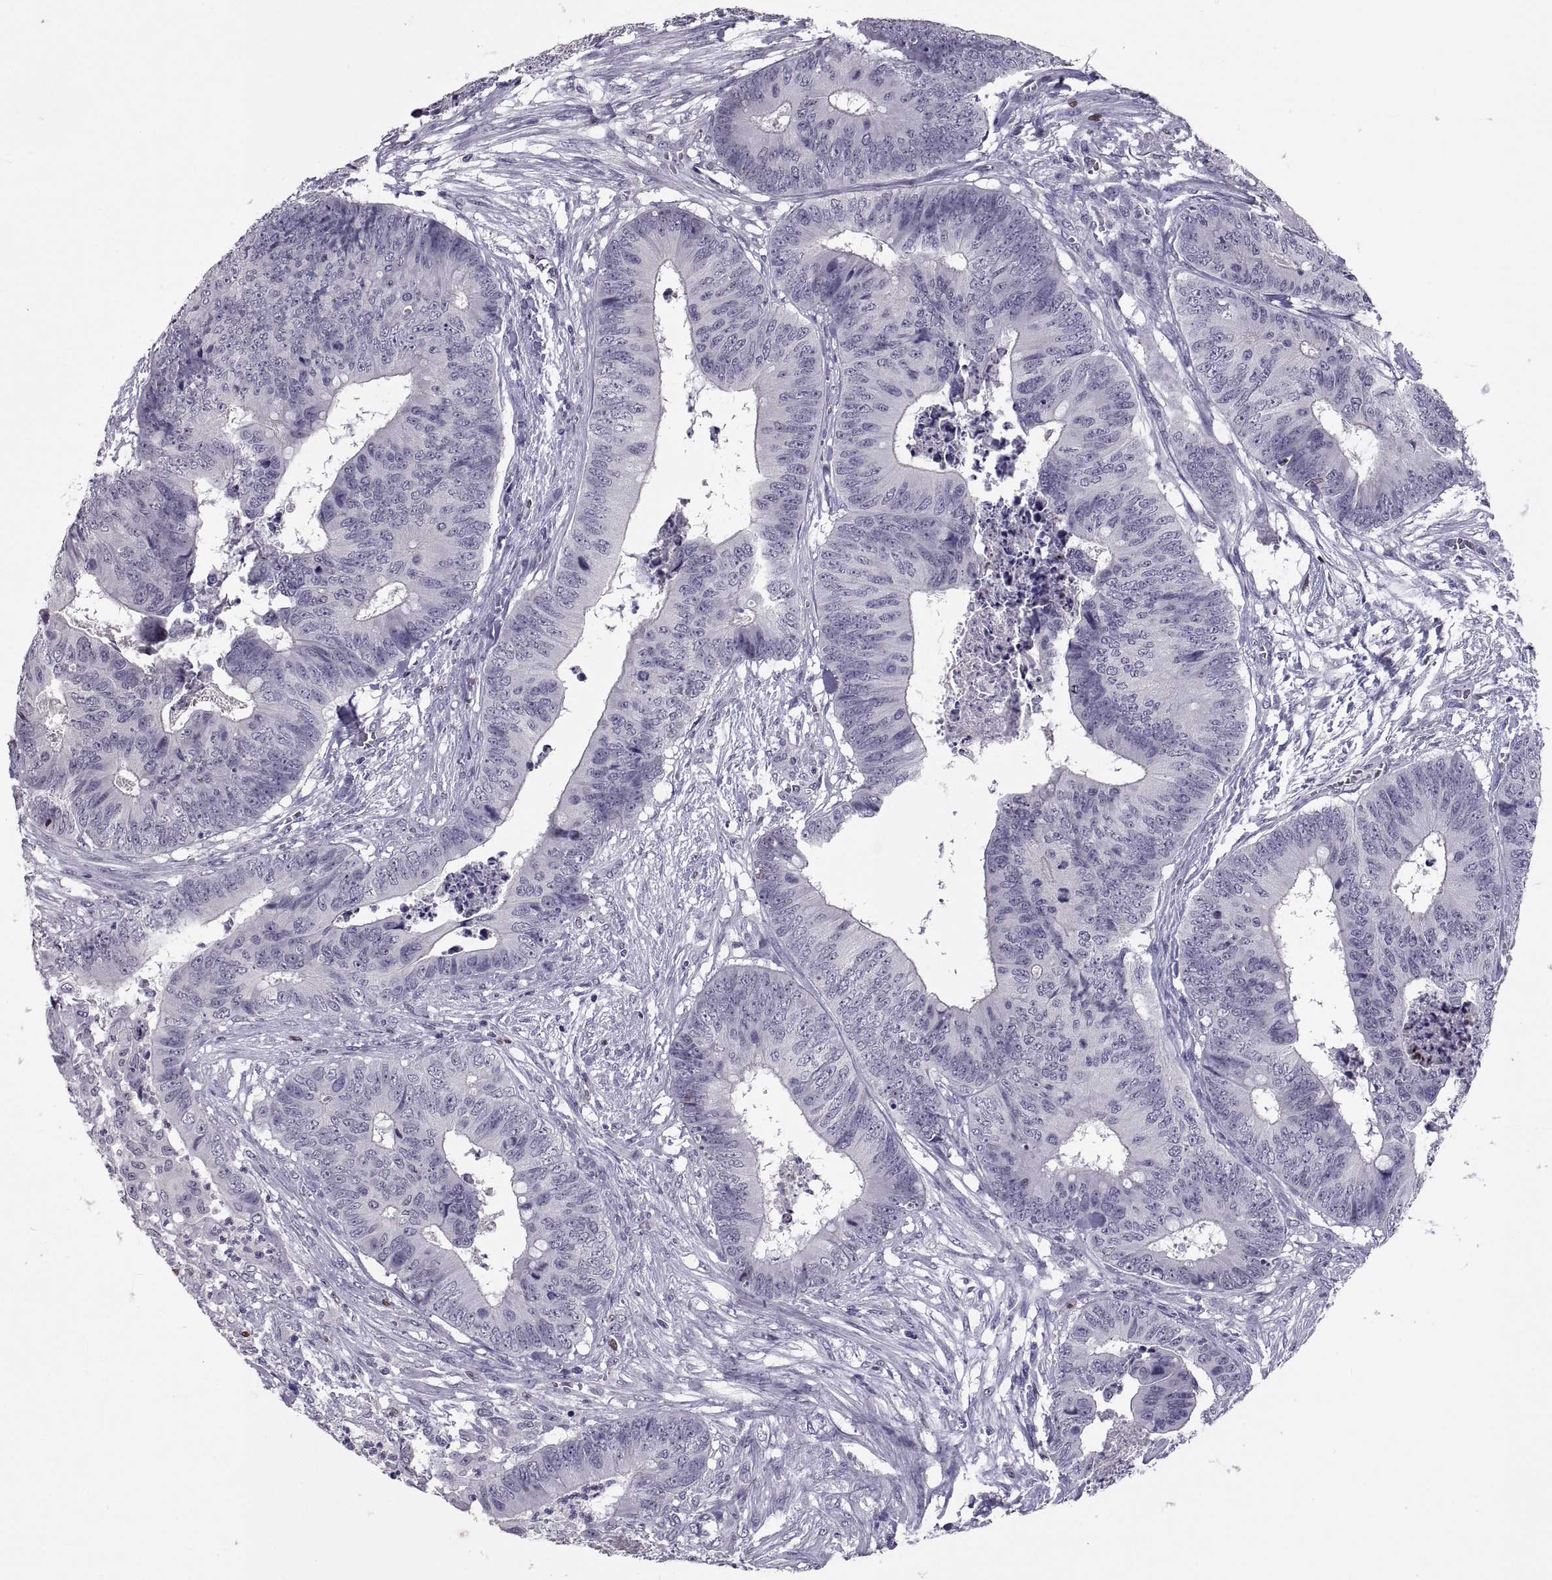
{"staining": {"intensity": "negative", "quantity": "none", "location": "none"}, "tissue": "colorectal cancer", "cell_type": "Tumor cells", "image_type": "cancer", "snomed": [{"axis": "morphology", "description": "Adenocarcinoma, NOS"}, {"axis": "topography", "description": "Colon"}], "caption": "Immunohistochemical staining of human colorectal cancer (adenocarcinoma) demonstrates no significant staining in tumor cells.", "gene": "SOX21", "patient": {"sex": "male", "age": 84}}